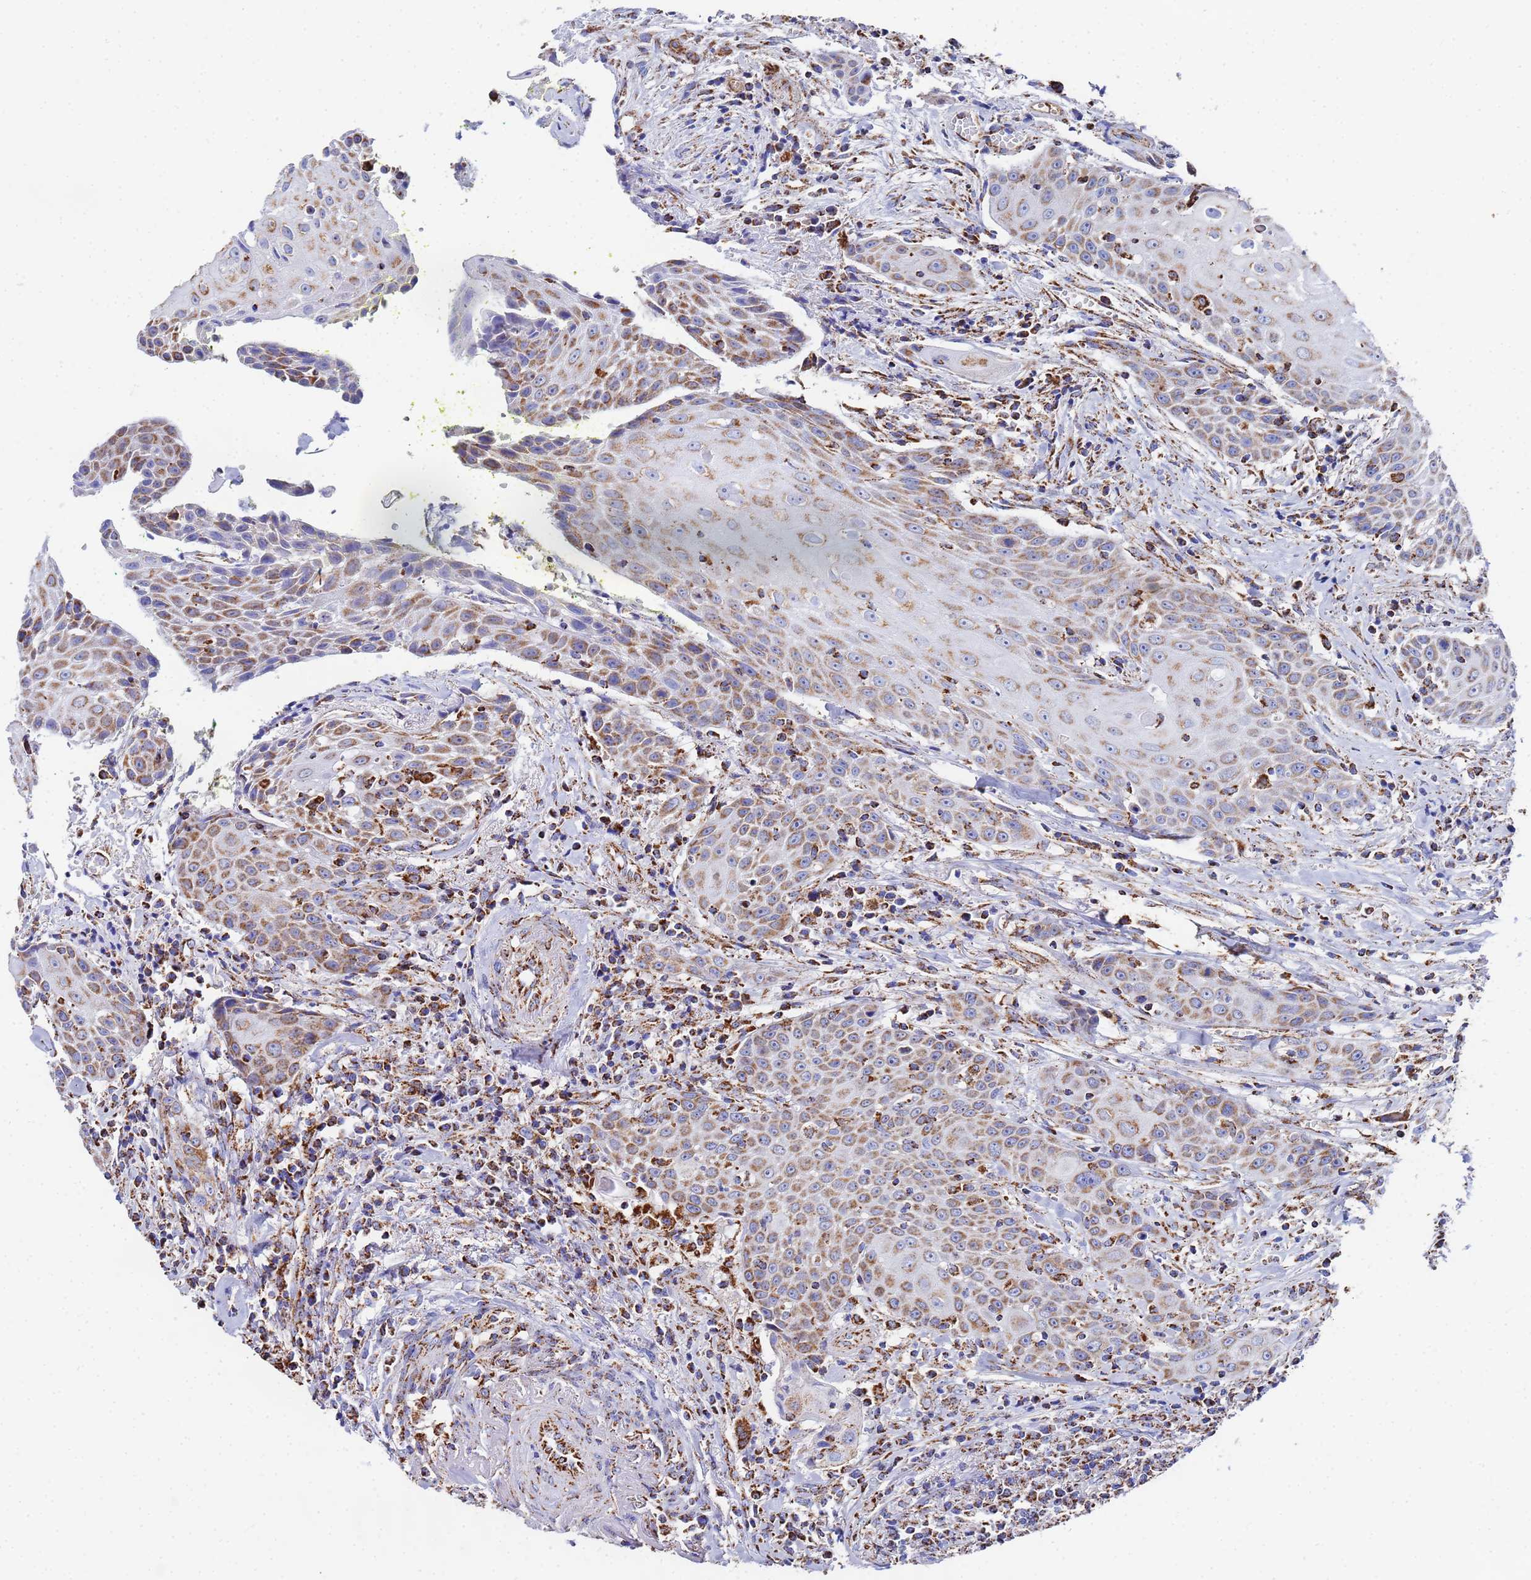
{"staining": {"intensity": "moderate", "quantity": ">75%", "location": "cytoplasmic/membranous"}, "tissue": "head and neck cancer", "cell_type": "Tumor cells", "image_type": "cancer", "snomed": [{"axis": "morphology", "description": "Squamous cell carcinoma, NOS"}, {"axis": "topography", "description": "Oral tissue"}, {"axis": "topography", "description": "Head-Neck"}], "caption": "Protein expression analysis of head and neck cancer shows moderate cytoplasmic/membranous expression in about >75% of tumor cells. The protein of interest is shown in brown color, while the nuclei are stained blue.", "gene": "GLUD1", "patient": {"sex": "female", "age": 82}}